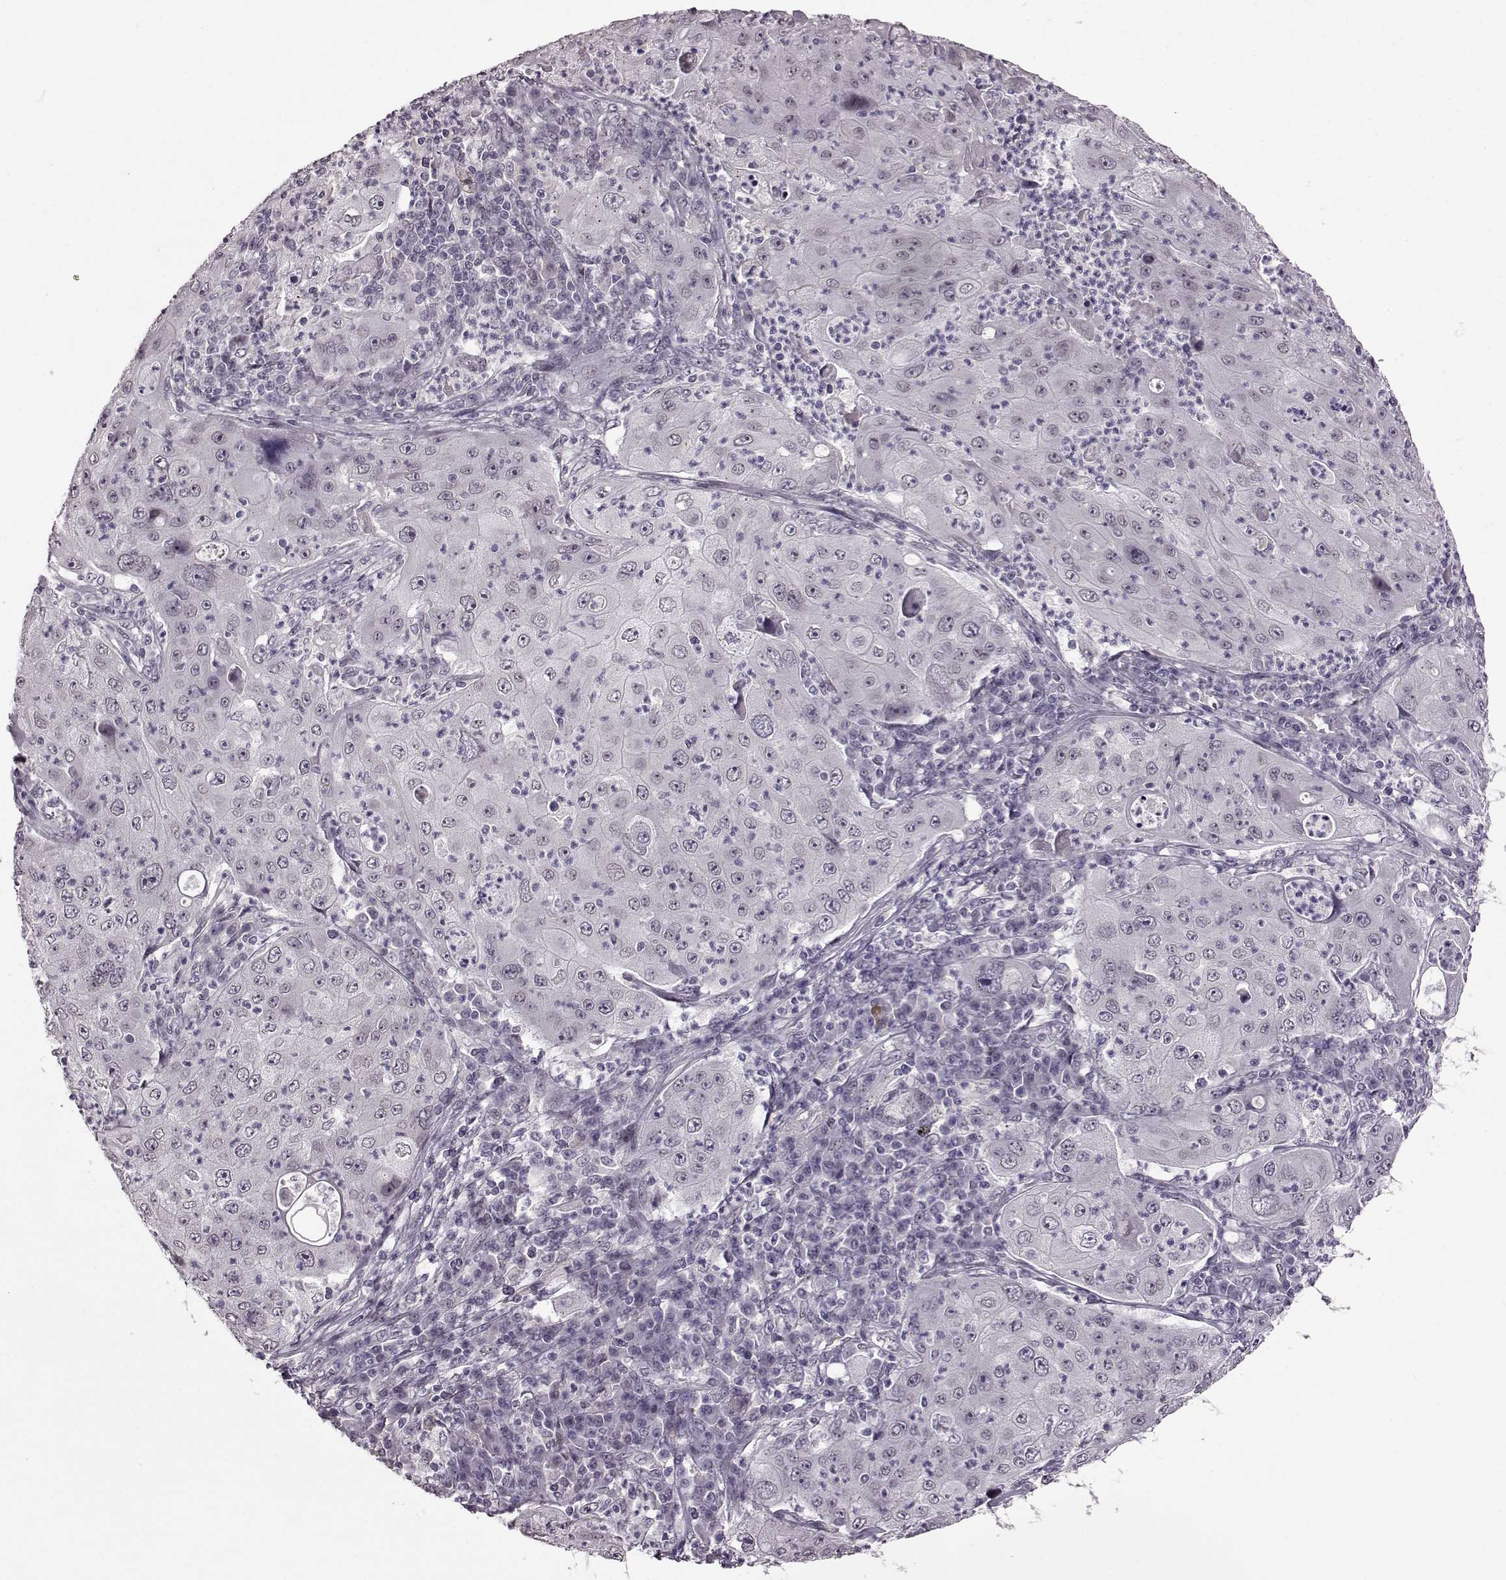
{"staining": {"intensity": "negative", "quantity": "none", "location": "none"}, "tissue": "lung cancer", "cell_type": "Tumor cells", "image_type": "cancer", "snomed": [{"axis": "morphology", "description": "Squamous cell carcinoma, NOS"}, {"axis": "topography", "description": "Lung"}], "caption": "DAB (3,3'-diaminobenzidine) immunohistochemical staining of lung cancer demonstrates no significant expression in tumor cells. (DAB (3,3'-diaminobenzidine) IHC, high magnification).", "gene": "STX1B", "patient": {"sex": "female", "age": 59}}